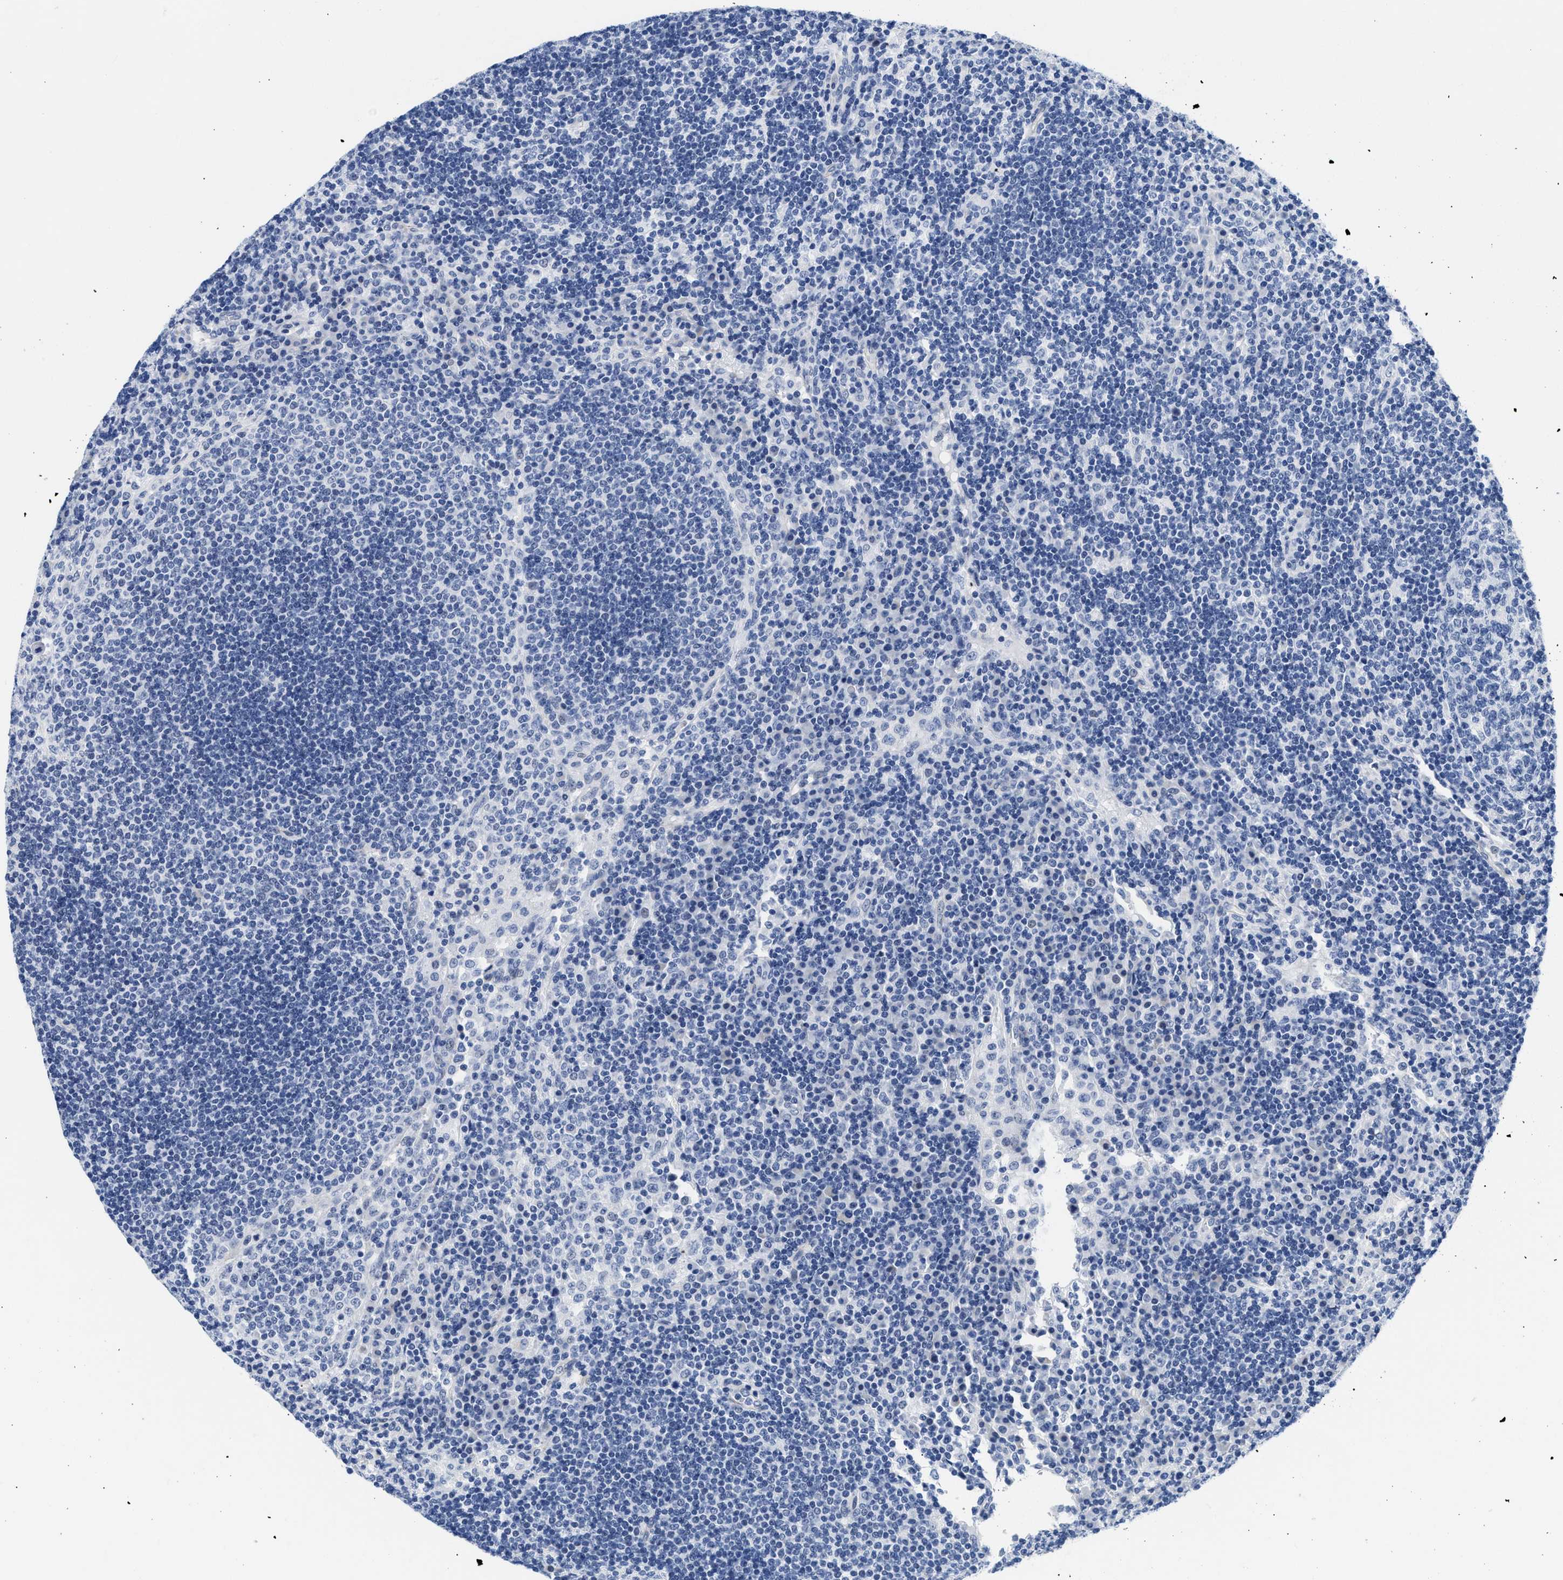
{"staining": {"intensity": "negative", "quantity": "none", "location": "none"}, "tissue": "lymph node", "cell_type": "Germinal center cells", "image_type": "normal", "snomed": [{"axis": "morphology", "description": "Normal tissue, NOS"}, {"axis": "topography", "description": "Lymph node"}], "caption": "DAB (3,3'-diaminobenzidine) immunohistochemical staining of normal human lymph node reveals no significant expression in germinal center cells.", "gene": "TRIM29", "patient": {"sex": "female", "age": 53}}